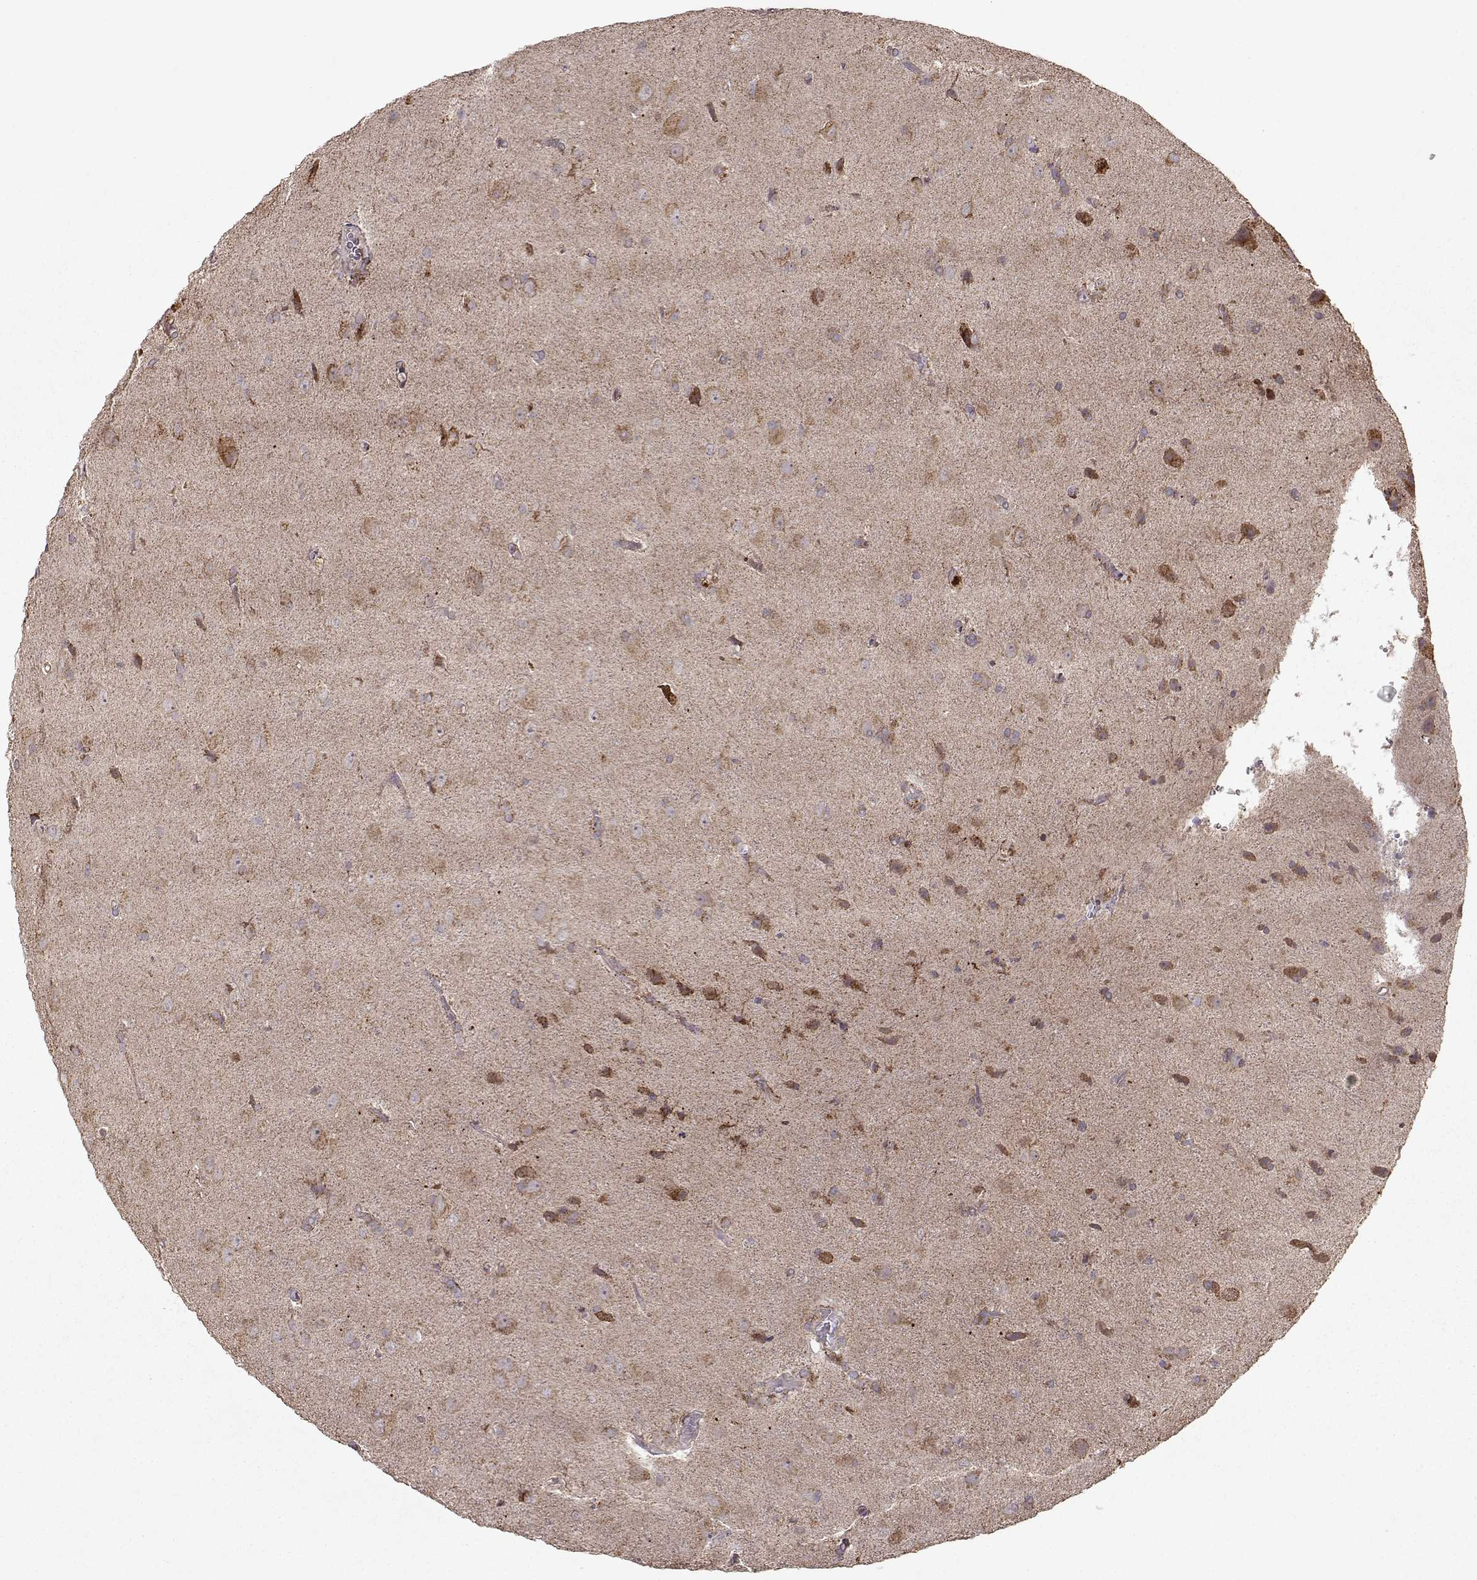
{"staining": {"intensity": "weak", "quantity": ">75%", "location": "cytoplasmic/membranous"}, "tissue": "glioma", "cell_type": "Tumor cells", "image_type": "cancer", "snomed": [{"axis": "morphology", "description": "Glioma, malignant, Low grade"}, {"axis": "topography", "description": "Brain"}], "caption": "High-magnification brightfield microscopy of malignant glioma (low-grade) stained with DAB (brown) and counterstained with hematoxylin (blue). tumor cells exhibit weak cytoplasmic/membranous expression is appreciated in approximately>75% of cells.", "gene": "CMTM3", "patient": {"sex": "male", "age": 58}}